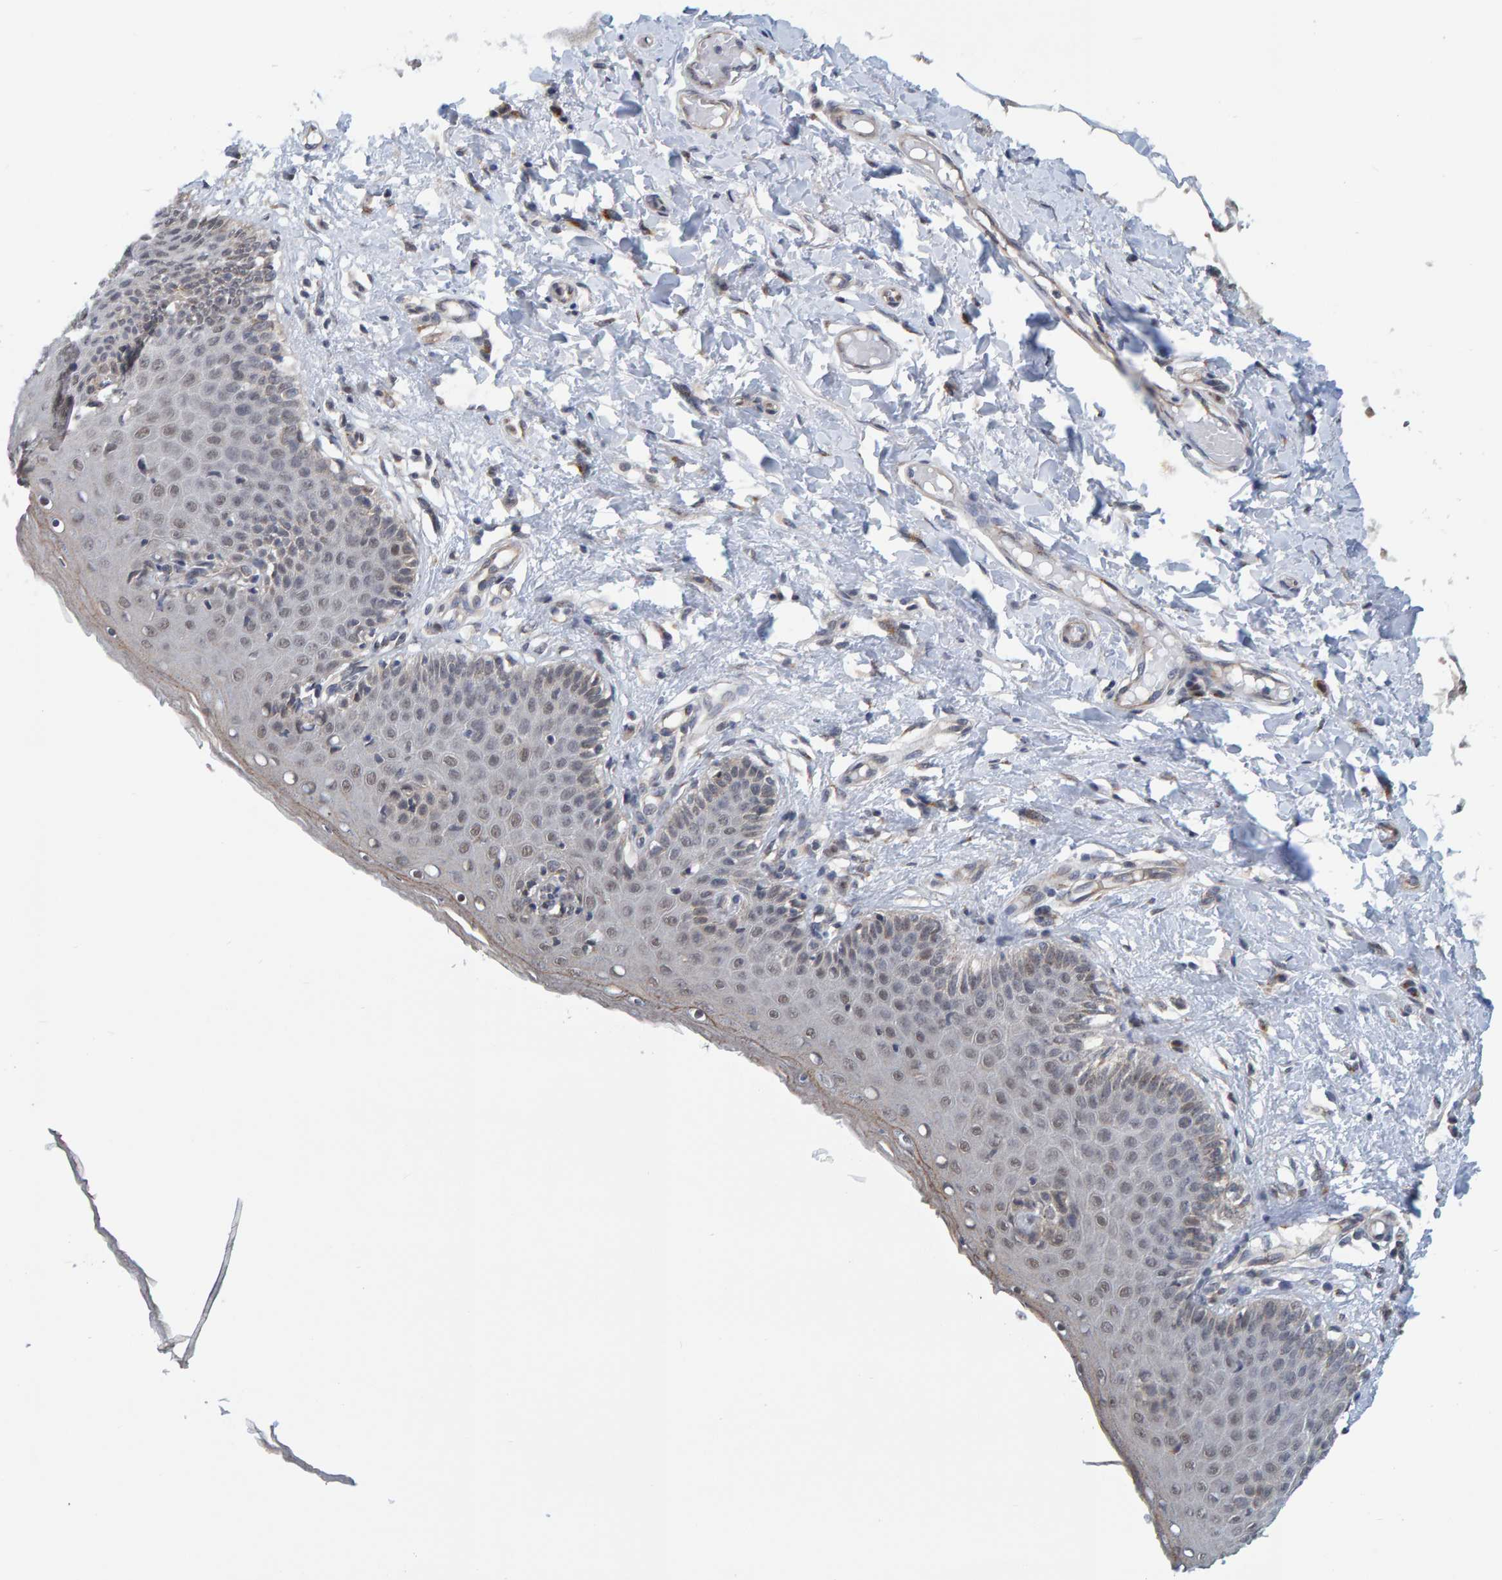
{"staining": {"intensity": "moderate", "quantity": "<25%", "location": "cytoplasmic/membranous"}, "tissue": "skin", "cell_type": "Epidermal cells", "image_type": "normal", "snomed": [{"axis": "morphology", "description": "Normal tissue, NOS"}, {"axis": "topography", "description": "Vulva"}], "caption": "DAB (3,3'-diaminobenzidine) immunohistochemical staining of benign human skin exhibits moderate cytoplasmic/membranous protein positivity in approximately <25% of epidermal cells. Using DAB (brown) and hematoxylin (blue) stains, captured at high magnification using brightfield microscopy.", "gene": "SCRN2", "patient": {"sex": "female", "age": 66}}